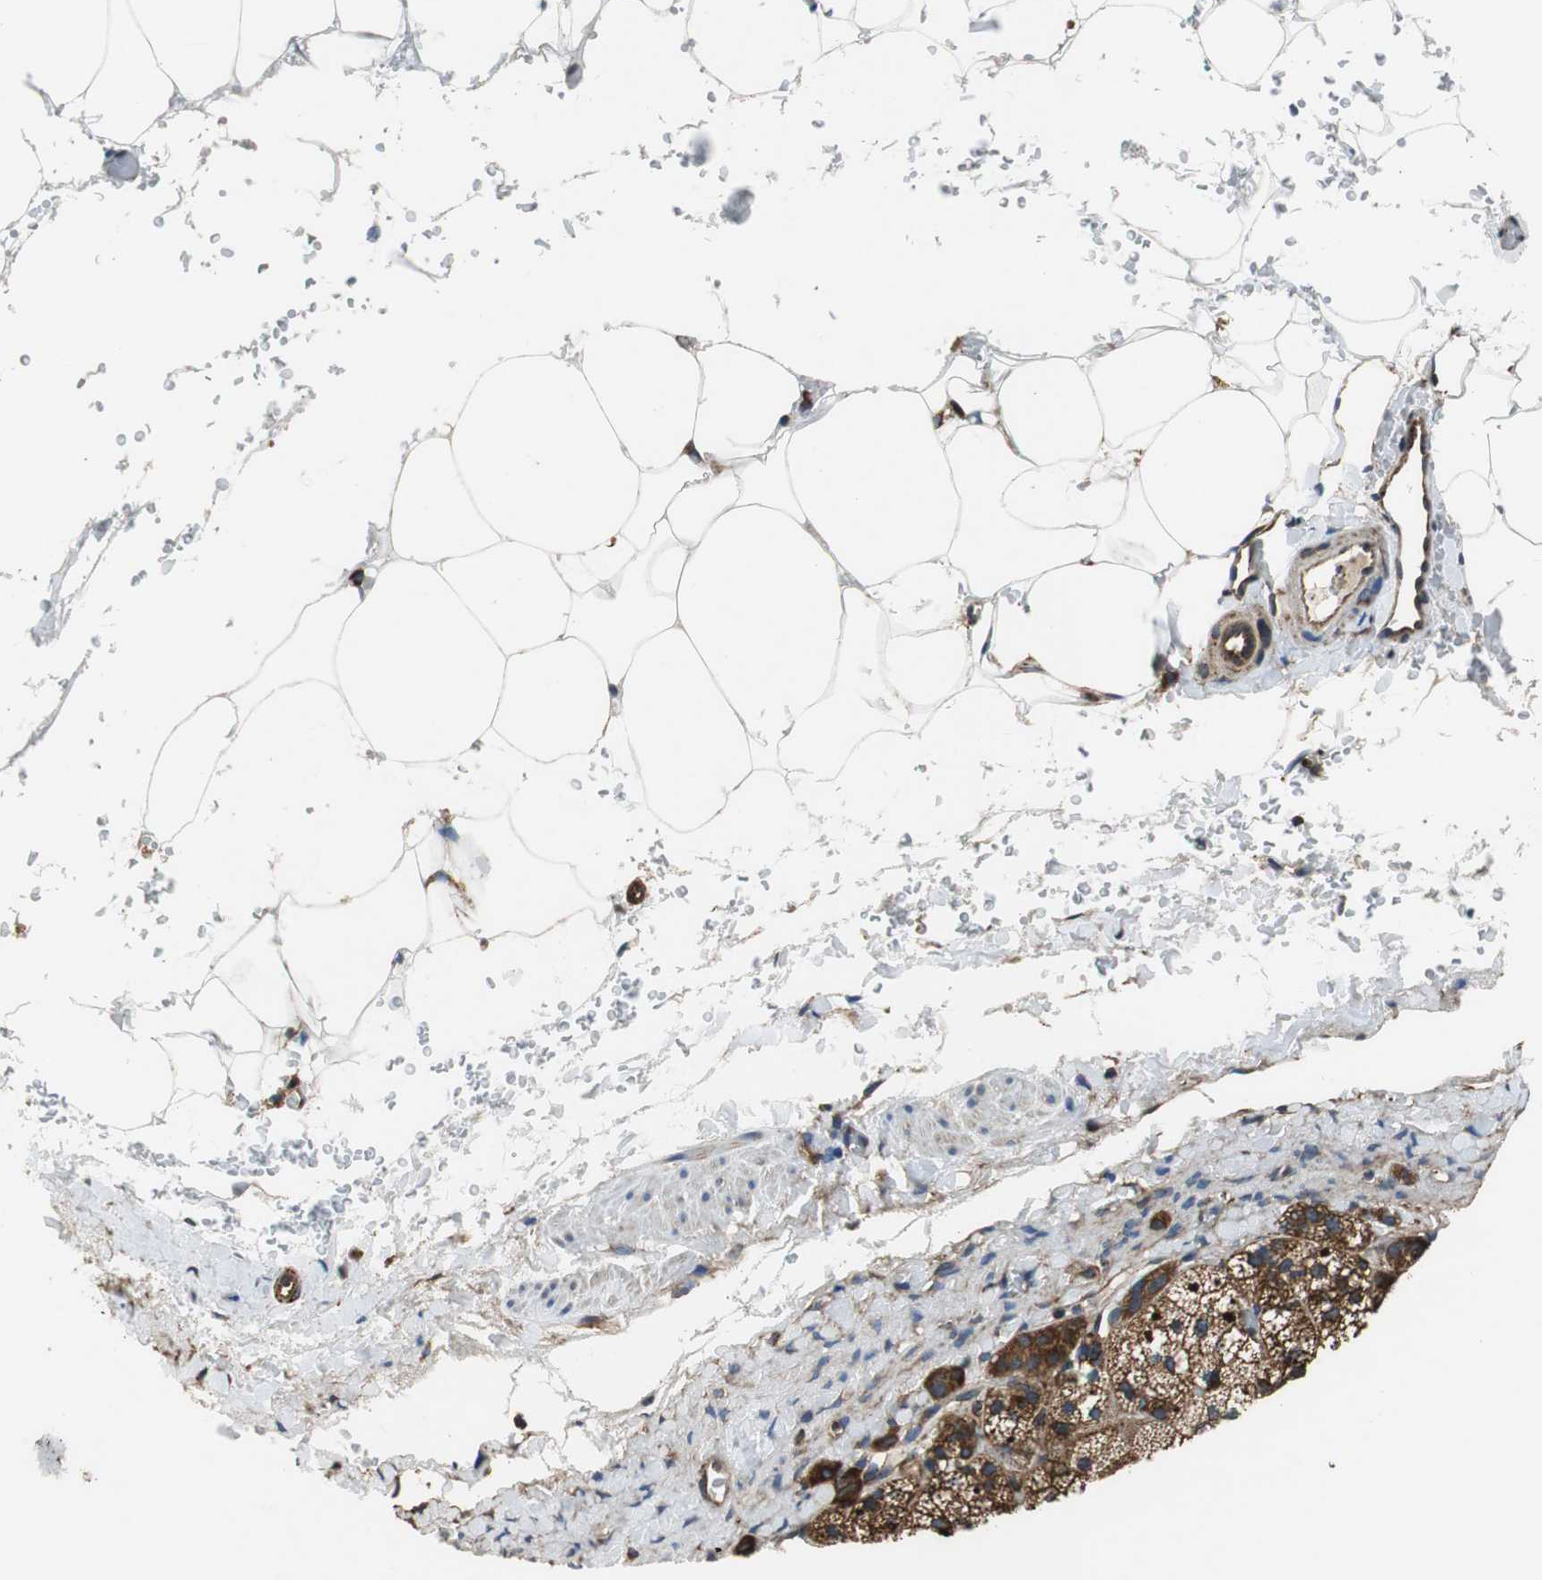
{"staining": {"intensity": "strong", "quantity": ">75%", "location": "cytoplasmic/membranous"}, "tissue": "adrenal gland", "cell_type": "Glandular cells", "image_type": "normal", "snomed": [{"axis": "morphology", "description": "Normal tissue, NOS"}, {"axis": "topography", "description": "Adrenal gland"}], "caption": "Protein staining of benign adrenal gland exhibits strong cytoplasmic/membranous expression in about >75% of glandular cells. (DAB = brown stain, brightfield microscopy at high magnification).", "gene": "GSTK1", "patient": {"sex": "male", "age": 35}}